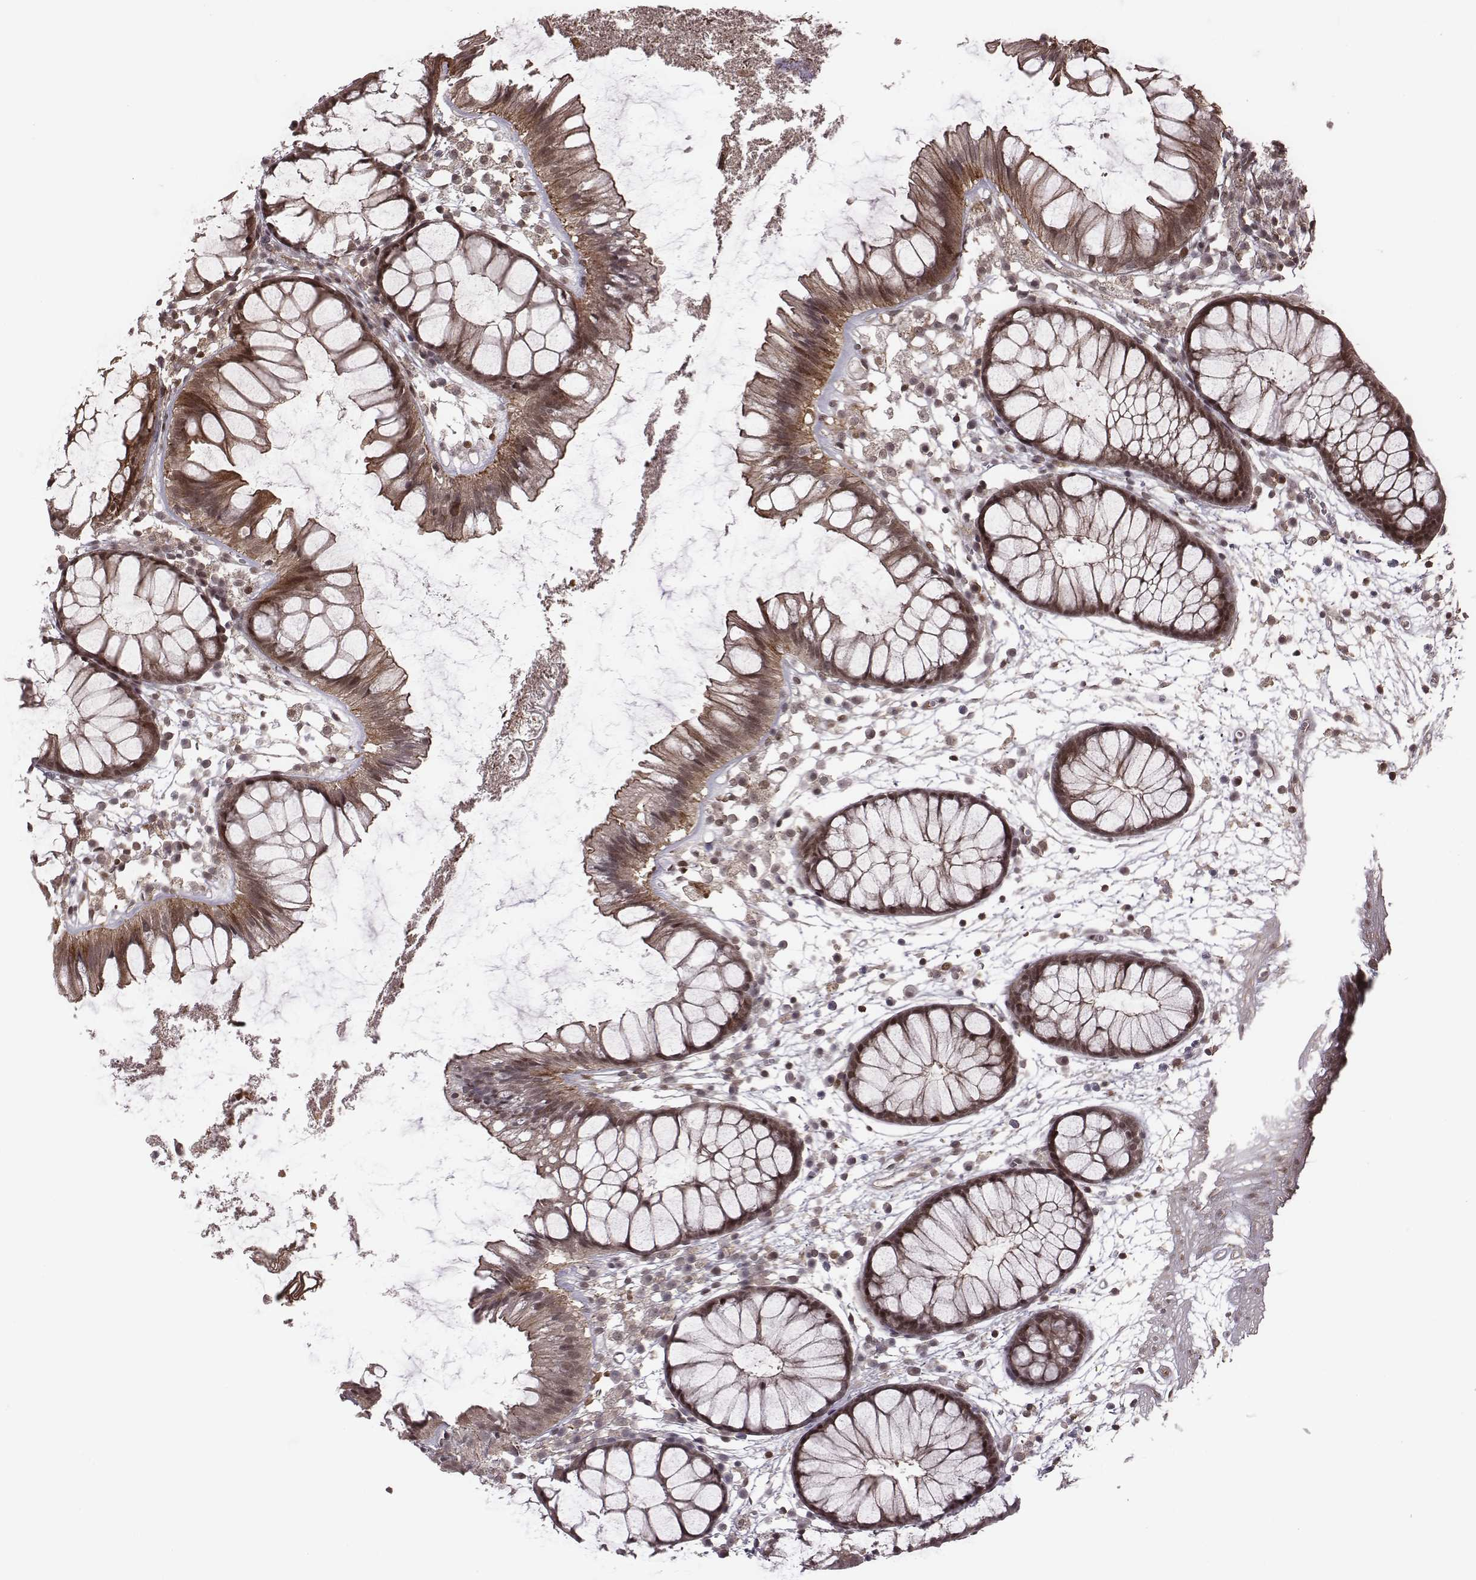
{"staining": {"intensity": "weak", "quantity": "25%-75%", "location": "cytoplasmic/membranous"}, "tissue": "colon", "cell_type": "Endothelial cells", "image_type": "normal", "snomed": [{"axis": "morphology", "description": "Normal tissue, NOS"}, {"axis": "morphology", "description": "Adenocarcinoma, NOS"}, {"axis": "topography", "description": "Colon"}], "caption": "Protein staining of normal colon reveals weak cytoplasmic/membranous positivity in about 25%-75% of endothelial cells. The protein is shown in brown color, while the nuclei are stained blue.", "gene": "RPL3", "patient": {"sex": "male", "age": 65}}